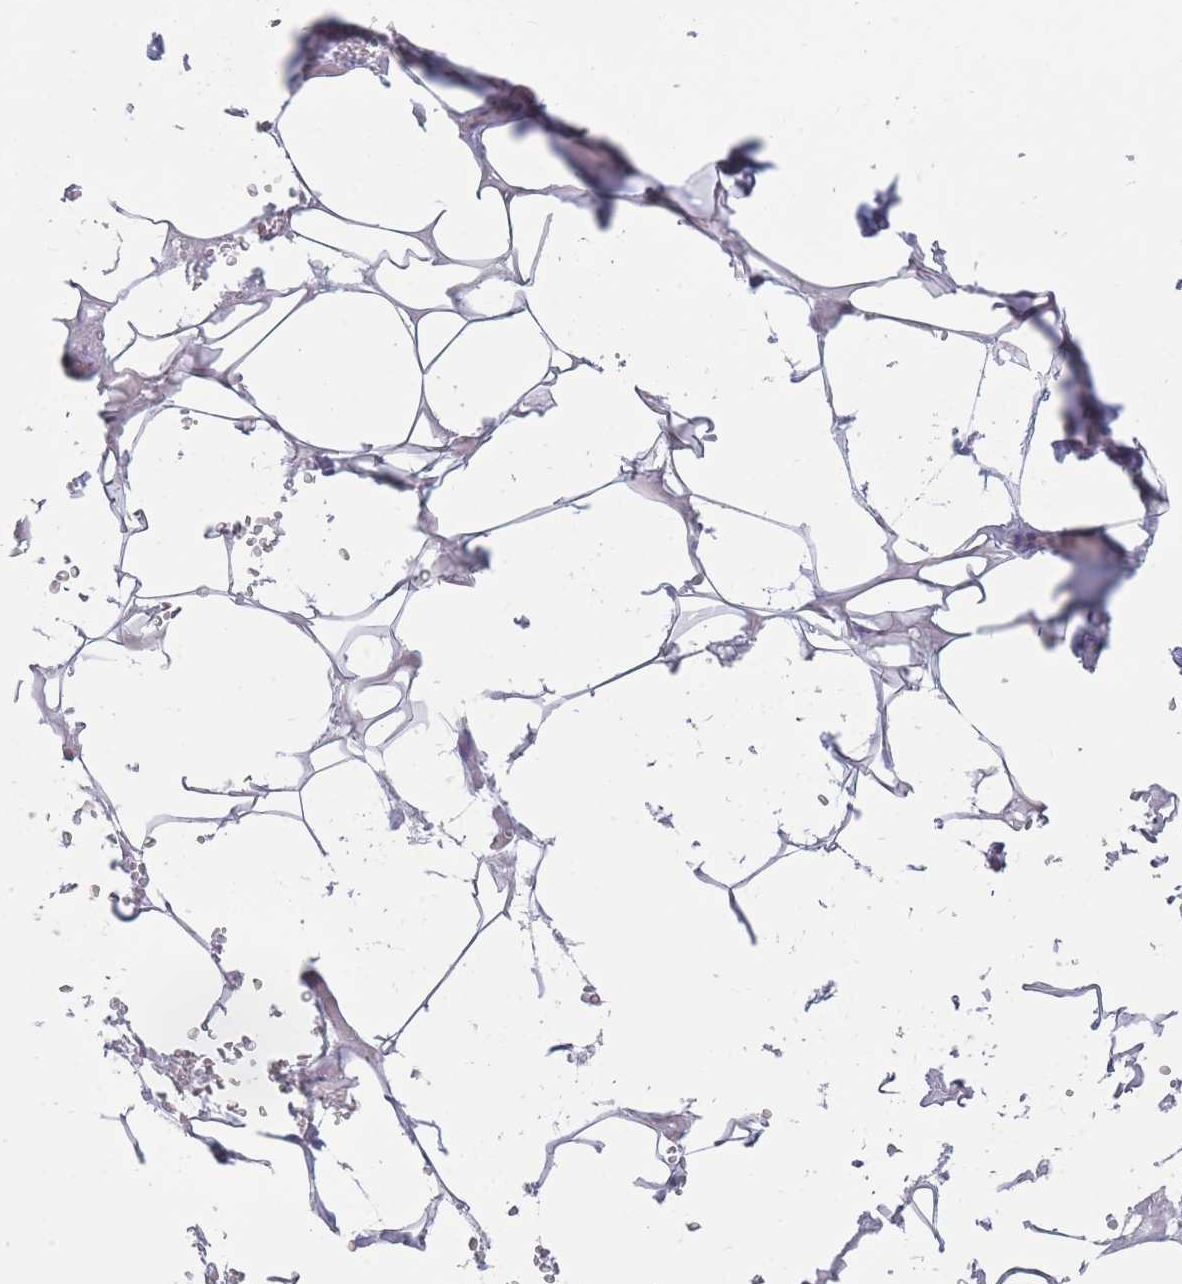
{"staining": {"intensity": "negative", "quantity": "none", "location": "none"}, "tissue": "adipose tissue", "cell_type": "Adipocytes", "image_type": "normal", "snomed": [{"axis": "morphology", "description": "Normal tissue, NOS"}, {"axis": "topography", "description": "Salivary gland"}, {"axis": "topography", "description": "Peripheral nerve tissue"}], "caption": "Immunohistochemistry (IHC) of normal human adipose tissue demonstrates no staining in adipocytes.", "gene": "RPL8", "patient": {"sex": "male", "age": 38}}